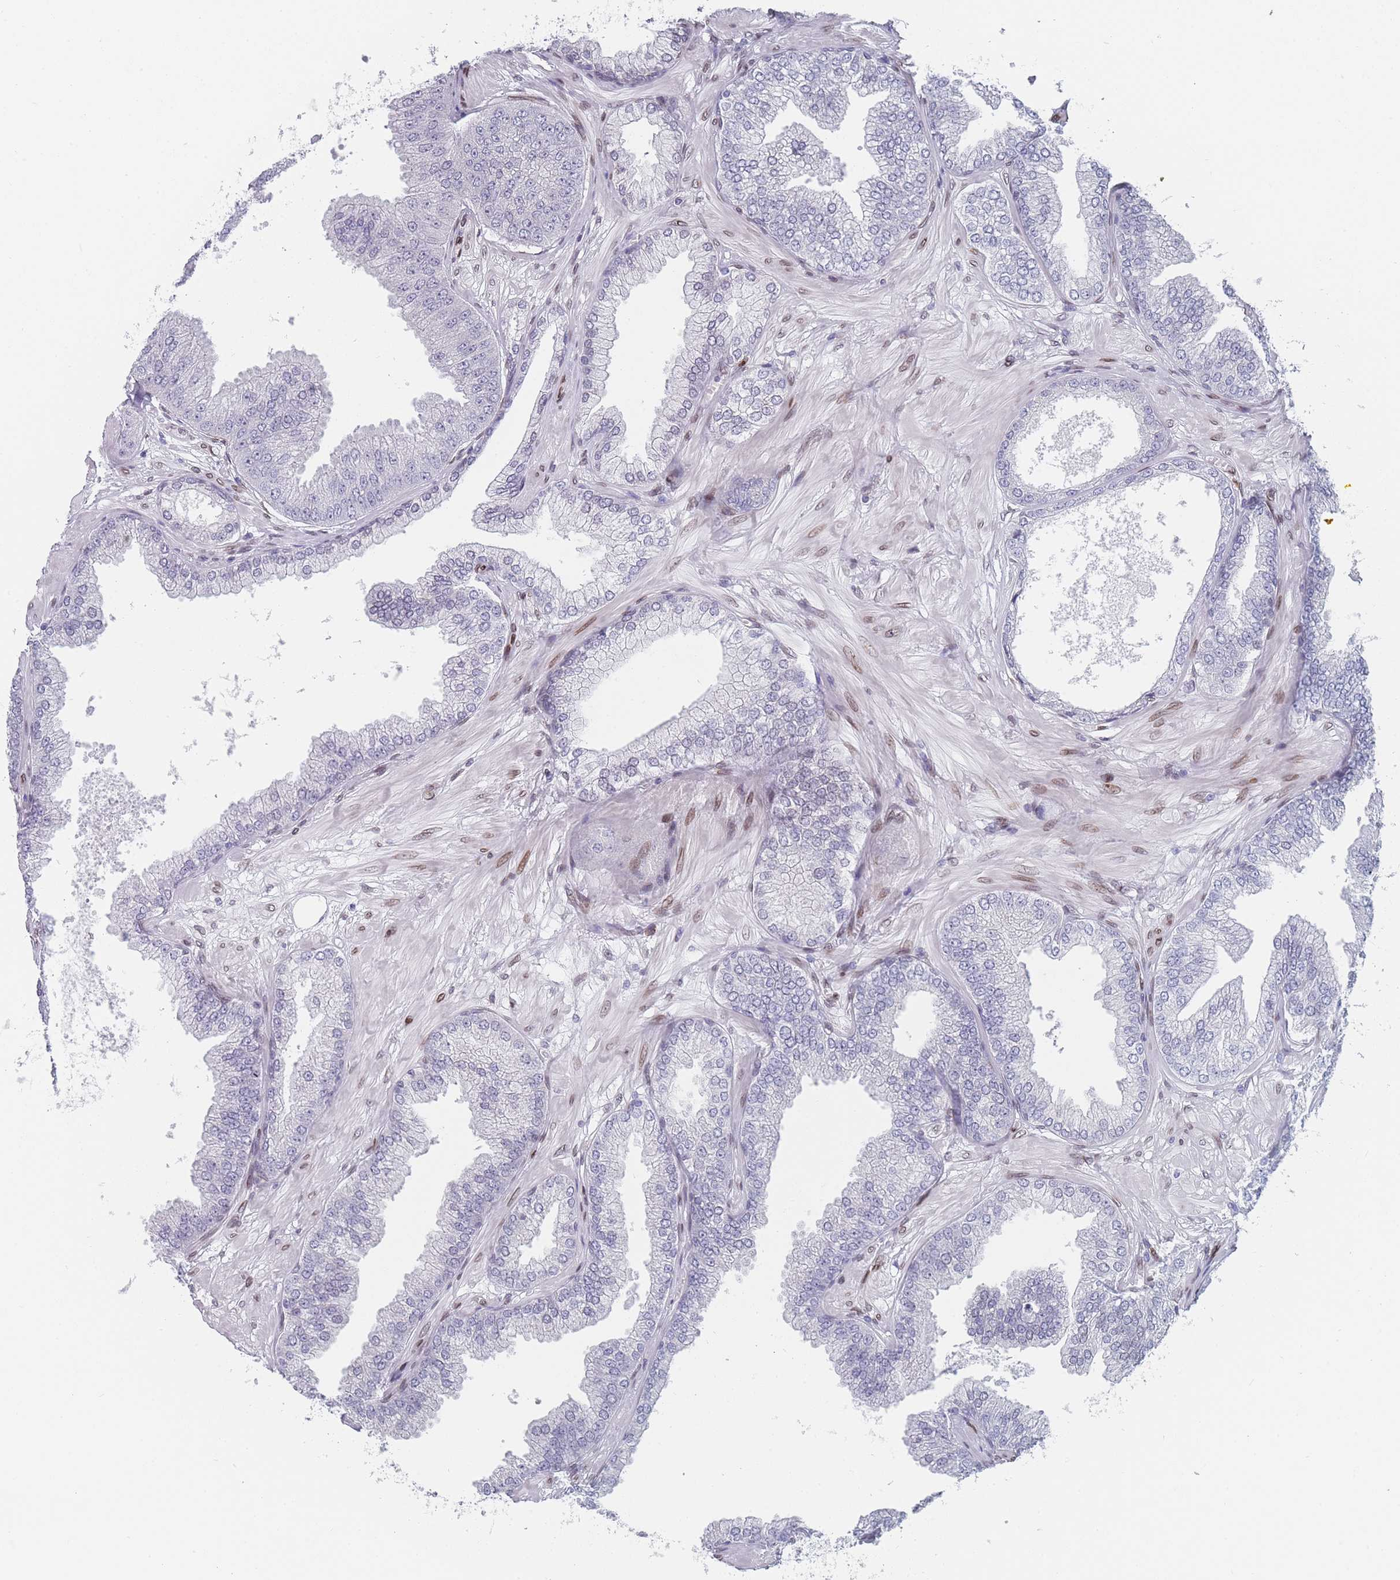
{"staining": {"intensity": "negative", "quantity": "none", "location": "none"}, "tissue": "prostate cancer", "cell_type": "Tumor cells", "image_type": "cancer", "snomed": [{"axis": "morphology", "description": "Adenocarcinoma, Low grade"}, {"axis": "topography", "description": "Prostate"}], "caption": "A histopathology image of human prostate cancer is negative for staining in tumor cells.", "gene": "ZBTB1", "patient": {"sex": "male", "age": 55}}